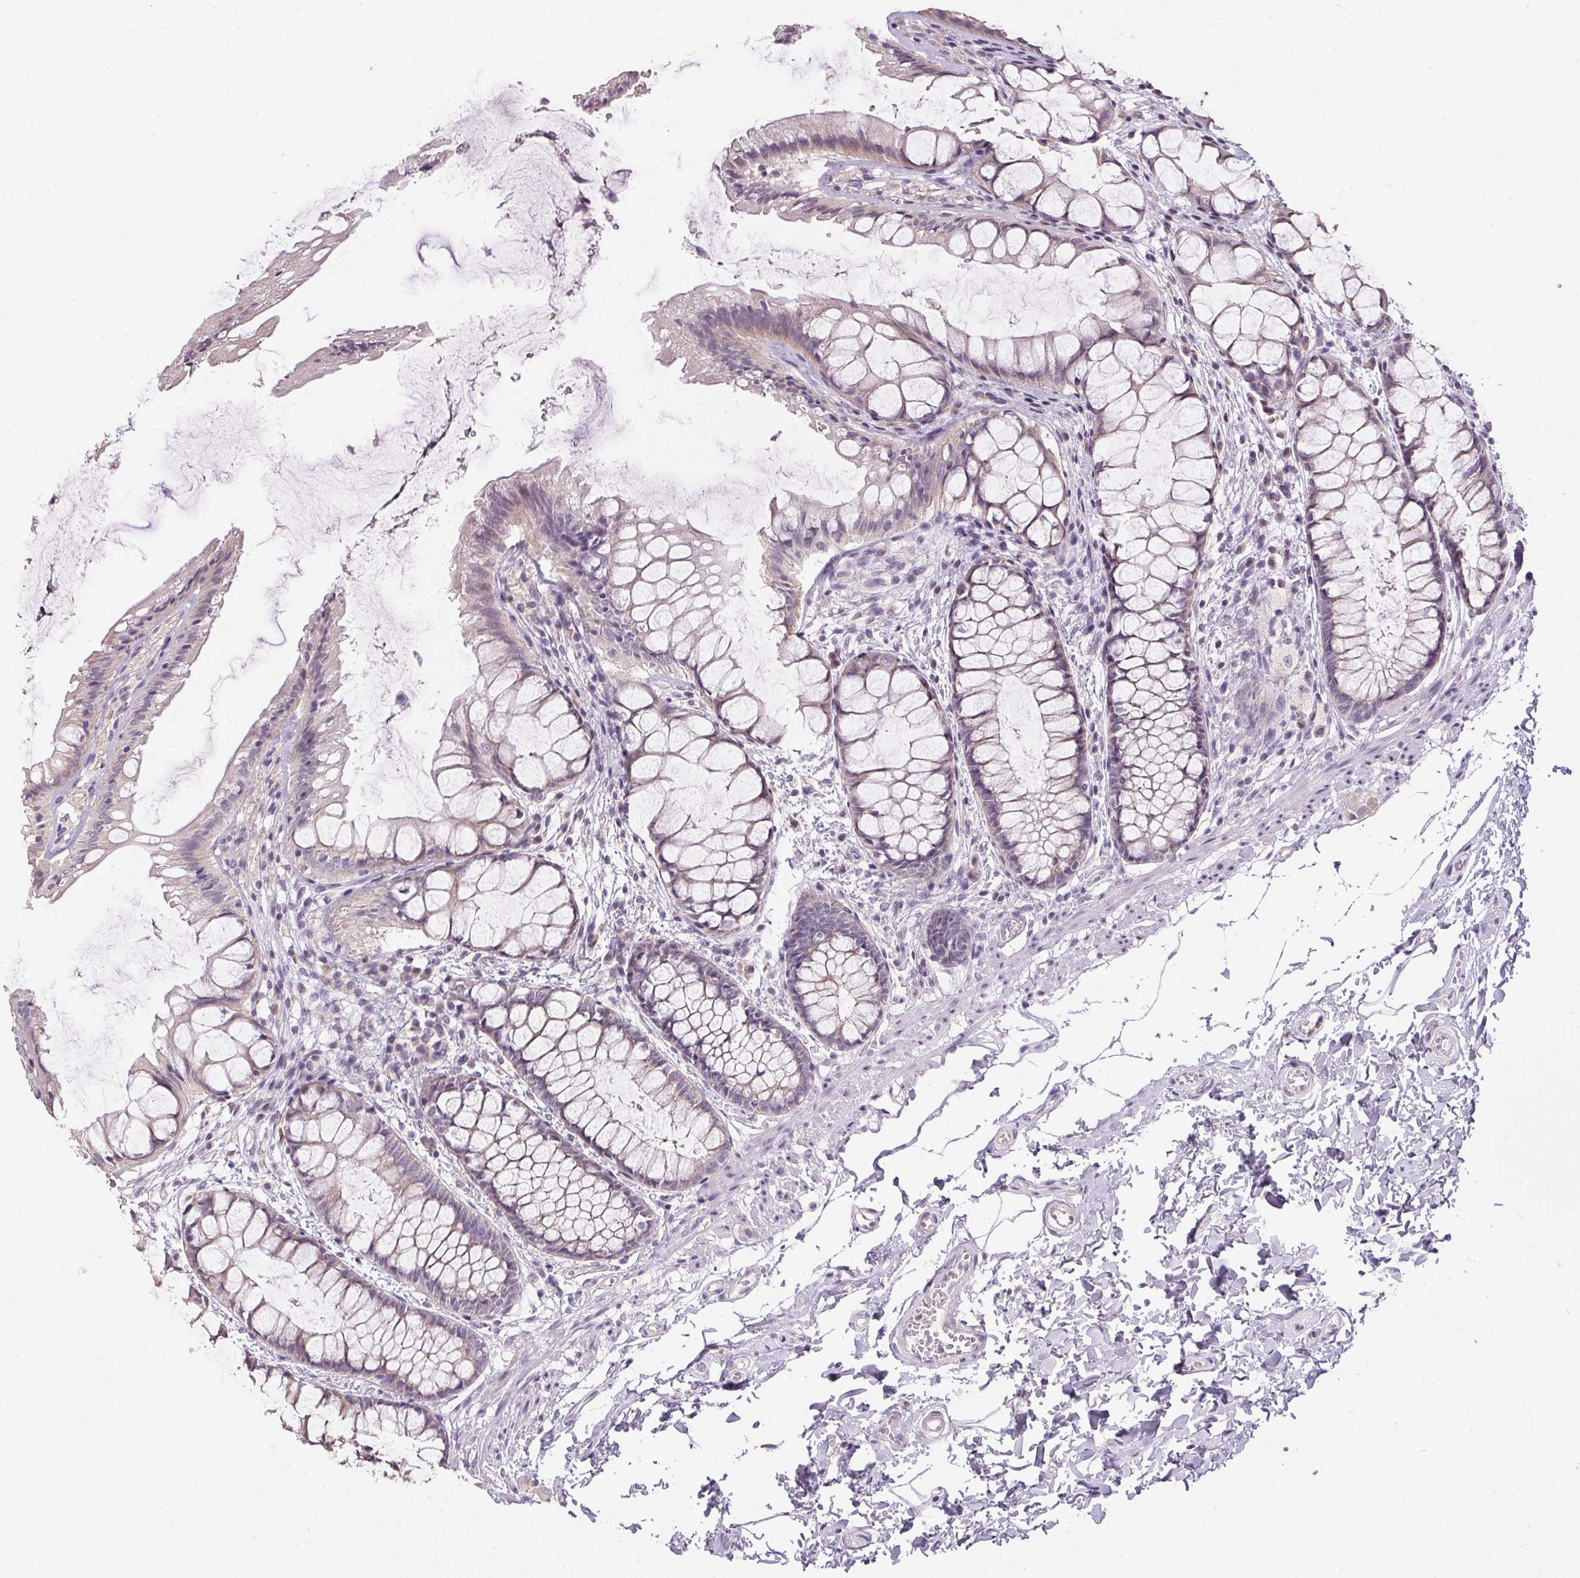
{"staining": {"intensity": "weak", "quantity": ">75%", "location": "cytoplasmic/membranous"}, "tissue": "rectum", "cell_type": "Glandular cells", "image_type": "normal", "snomed": [{"axis": "morphology", "description": "Normal tissue, NOS"}, {"axis": "topography", "description": "Rectum"}], "caption": "Brown immunohistochemical staining in normal human rectum shows weak cytoplasmic/membranous staining in approximately >75% of glandular cells.", "gene": "SPACA9", "patient": {"sex": "female", "age": 62}}